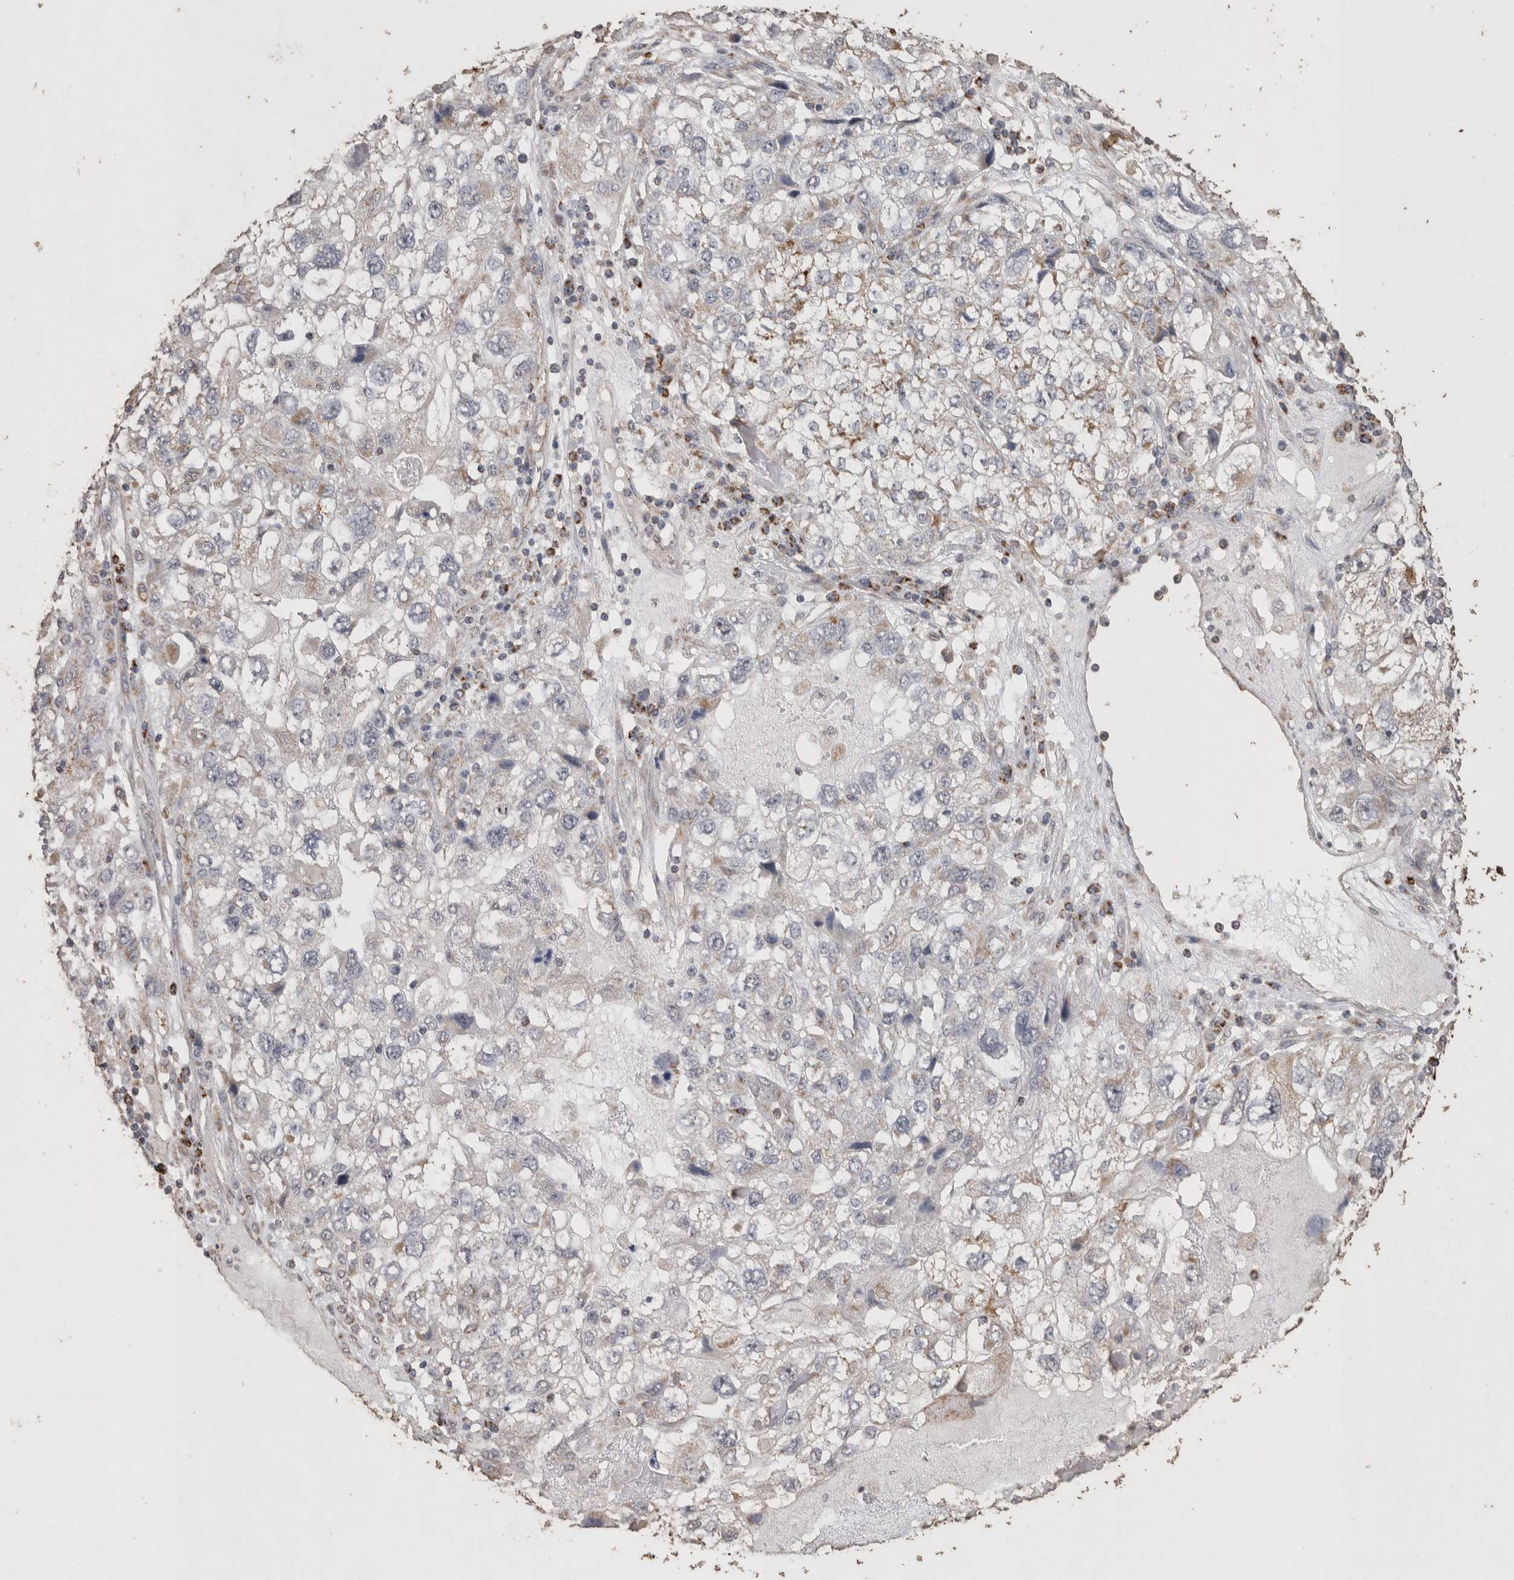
{"staining": {"intensity": "weak", "quantity": "<25%", "location": "cytoplasmic/membranous"}, "tissue": "endometrial cancer", "cell_type": "Tumor cells", "image_type": "cancer", "snomed": [{"axis": "morphology", "description": "Adenocarcinoma, NOS"}, {"axis": "topography", "description": "Endometrium"}], "caption": "Endometrial adenocarcinoma was stained to show a protein in brown. There is no significant expression in tumor cells.", "gene": "ACADM", "patient": {"sex": "female", "age": 49}}